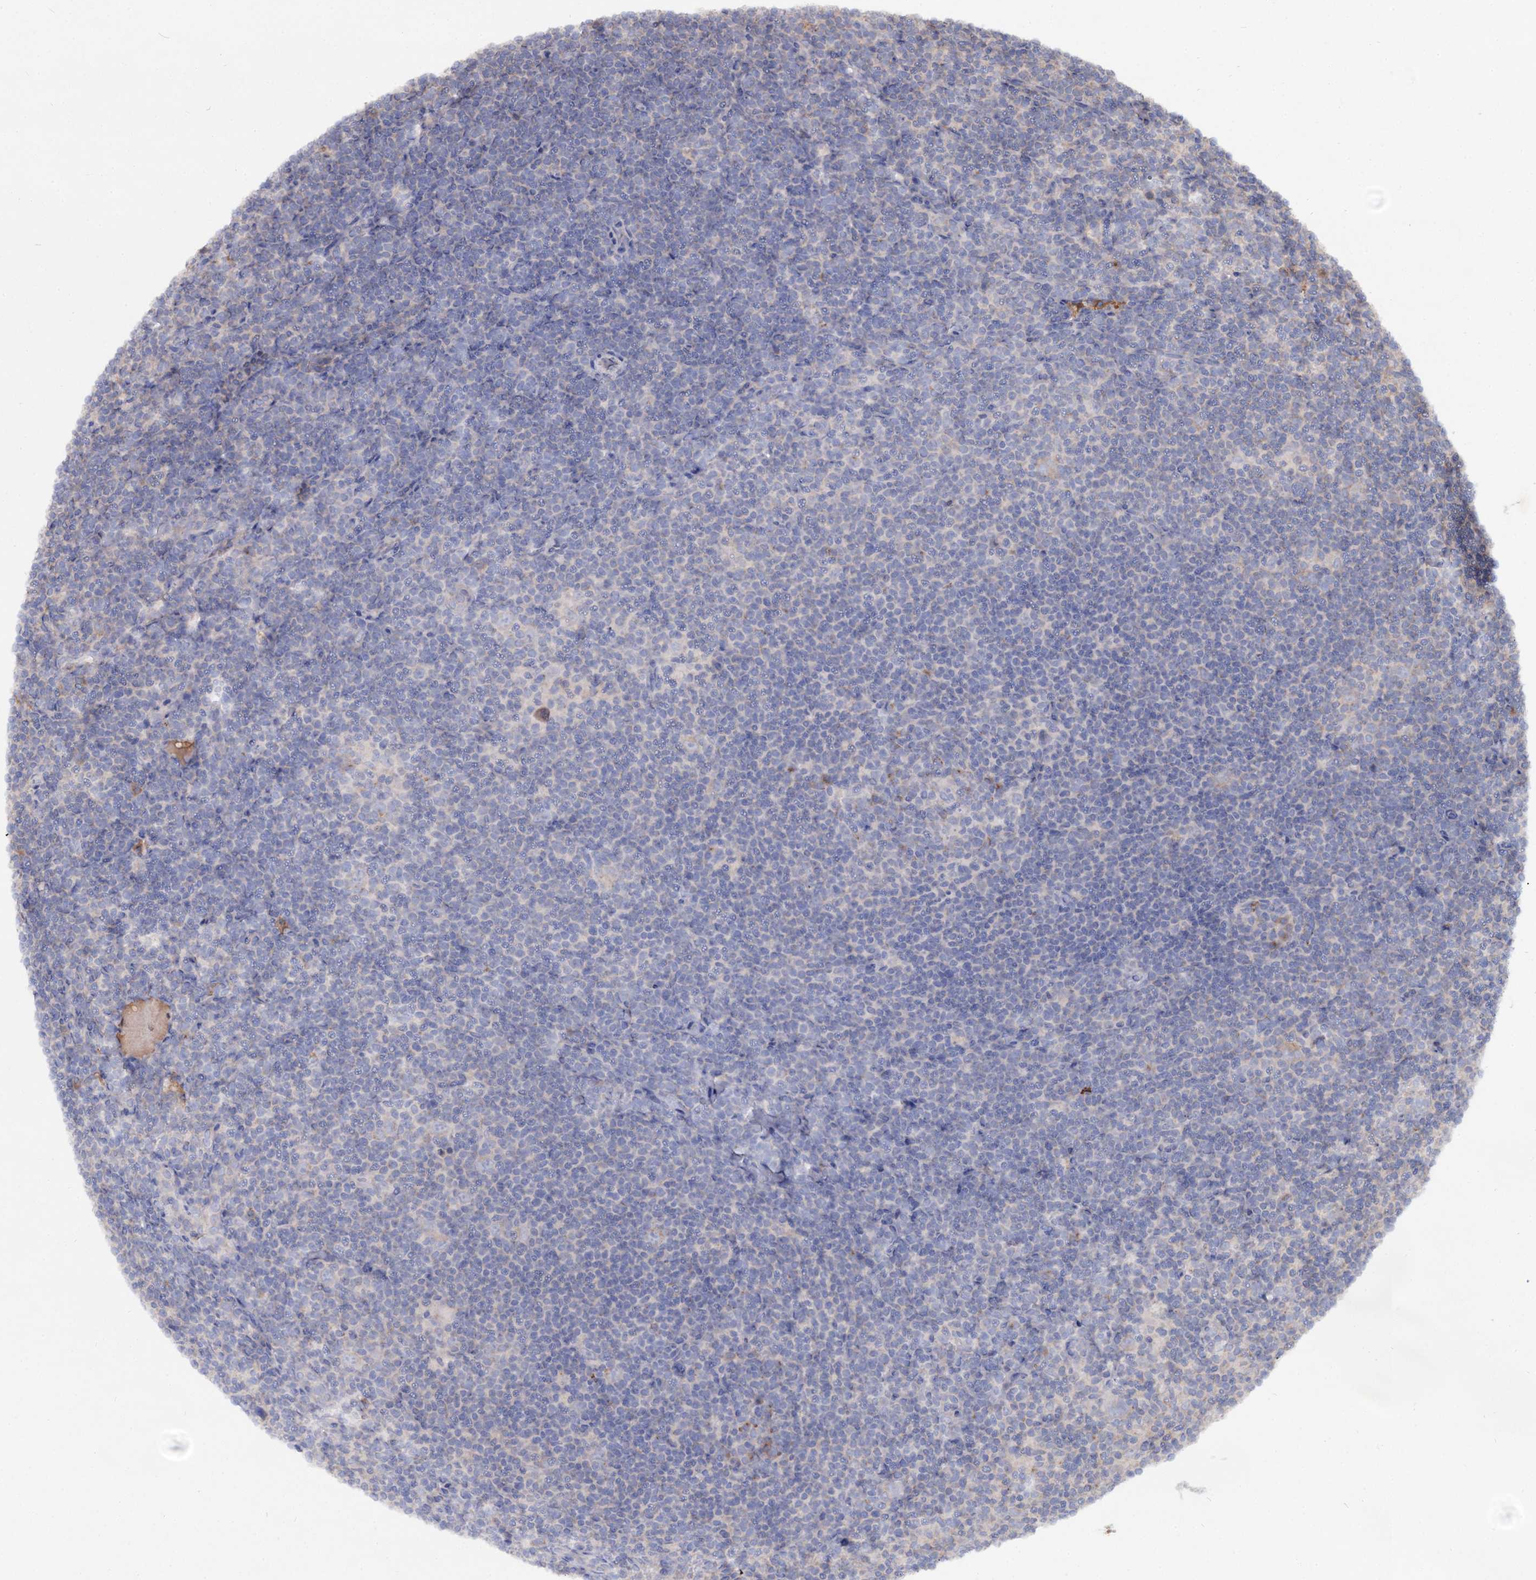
{"staining": {"intensity": "negative", "quantity": "none", "location": "none"}, "tissue": "lymphoma", "cell_type": "Tumor cells", "image_type": "cancer", "snomed": [{"axis": "morphology", "description": "Hodgkin's disease, NOS"}, {"axis": "topography", "description": "Lymph node"}], "caption": "Tumor cells show no significant expression in Hodgkin's disease.", "gene": "ARFIP2", "patient": {"sex": "female", "age": 57}}